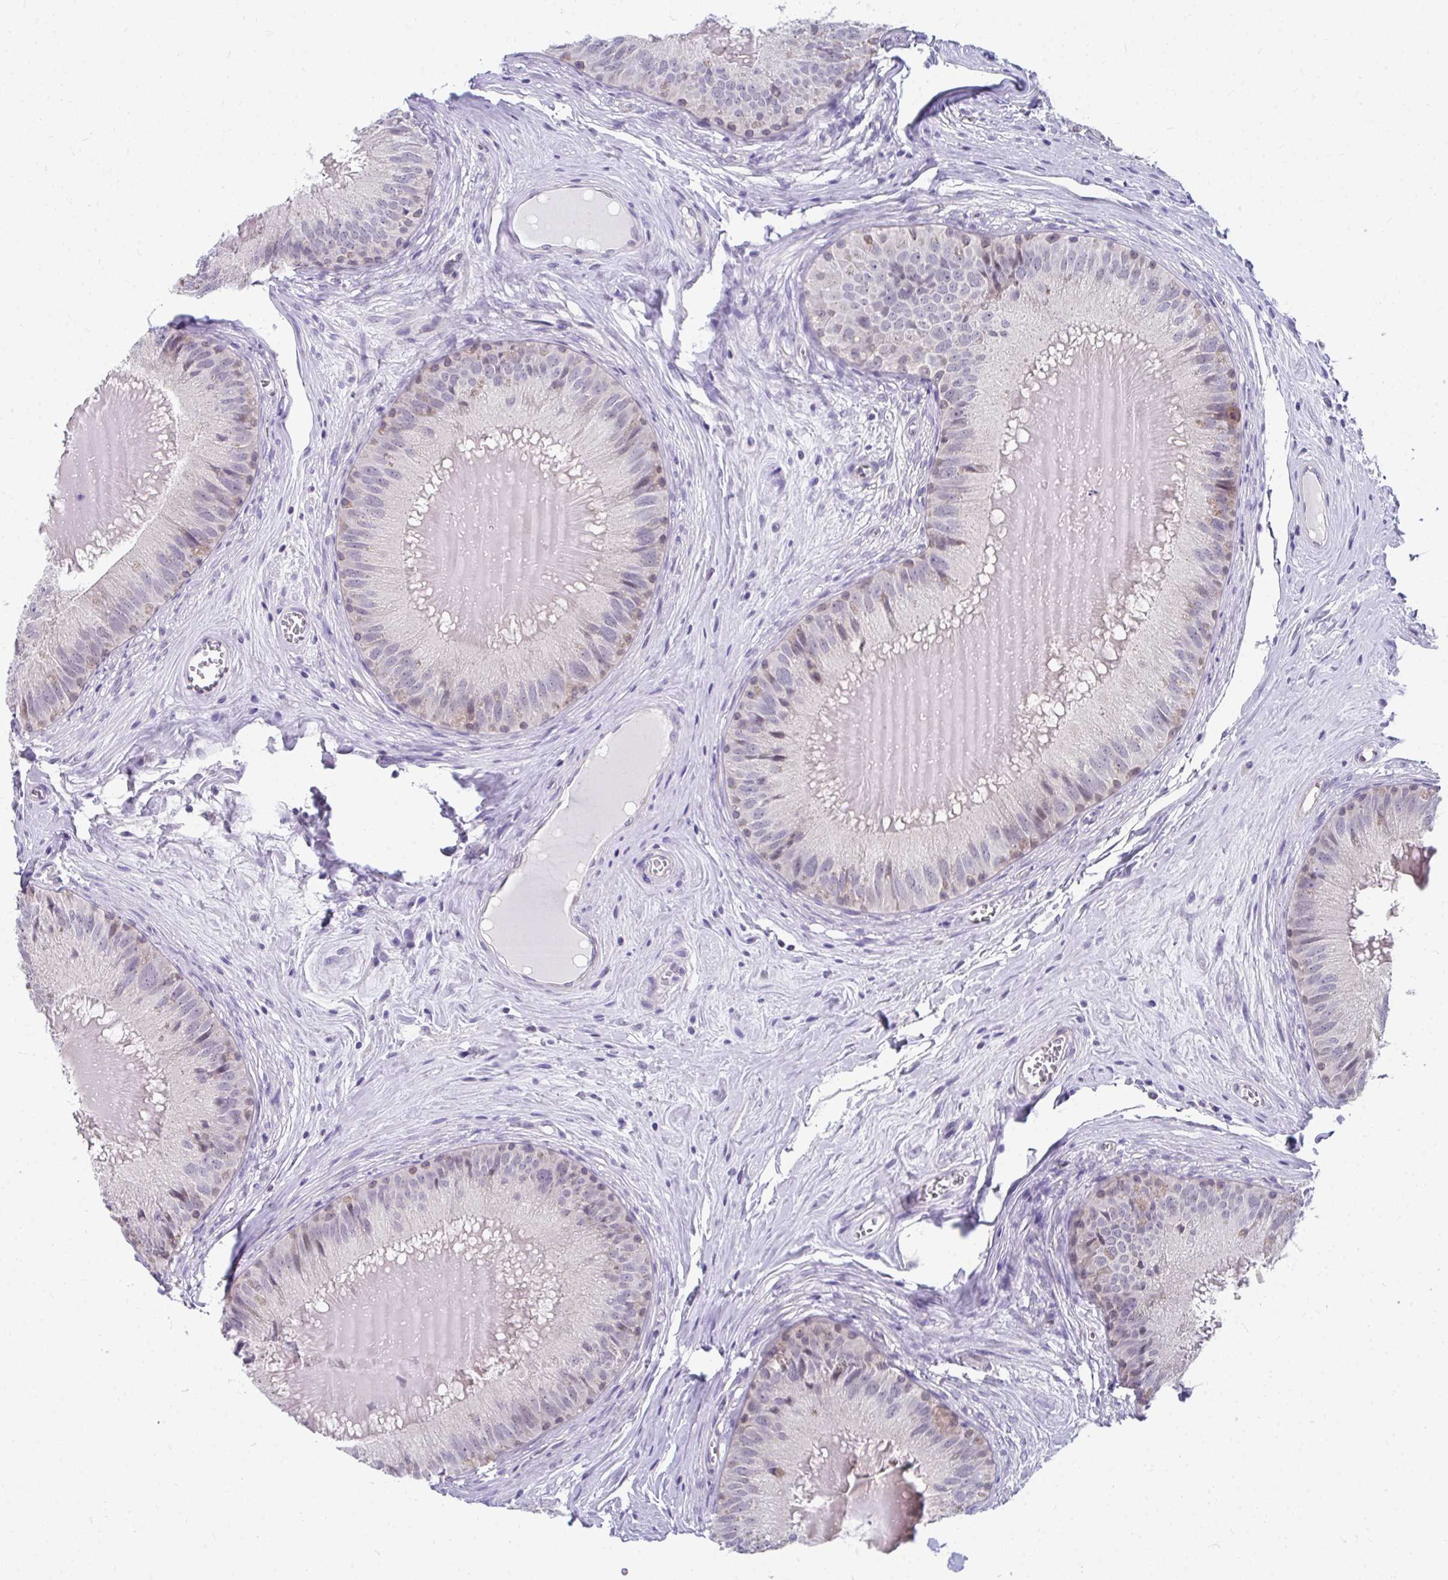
{"staining": {"intensity": "weak", "quantity": "<25%", "location": "cytoplasmic/membranous"}, "tissue": "epididymis", "cell_type": "Glandular cells", "image_type": "normal", "snomed": [{"axis": "morphology", "description": "Normal tissue, NOS"}, {"axis": "topography", "description": "Epididymis, spermatic cord, NOS"}], "caption": "Immunohistochemical staining of benign epididymis reveals no significant positivity in glandular cells.", "gene": "MROH8", "patient": {"sex": "male", "age": 39}}